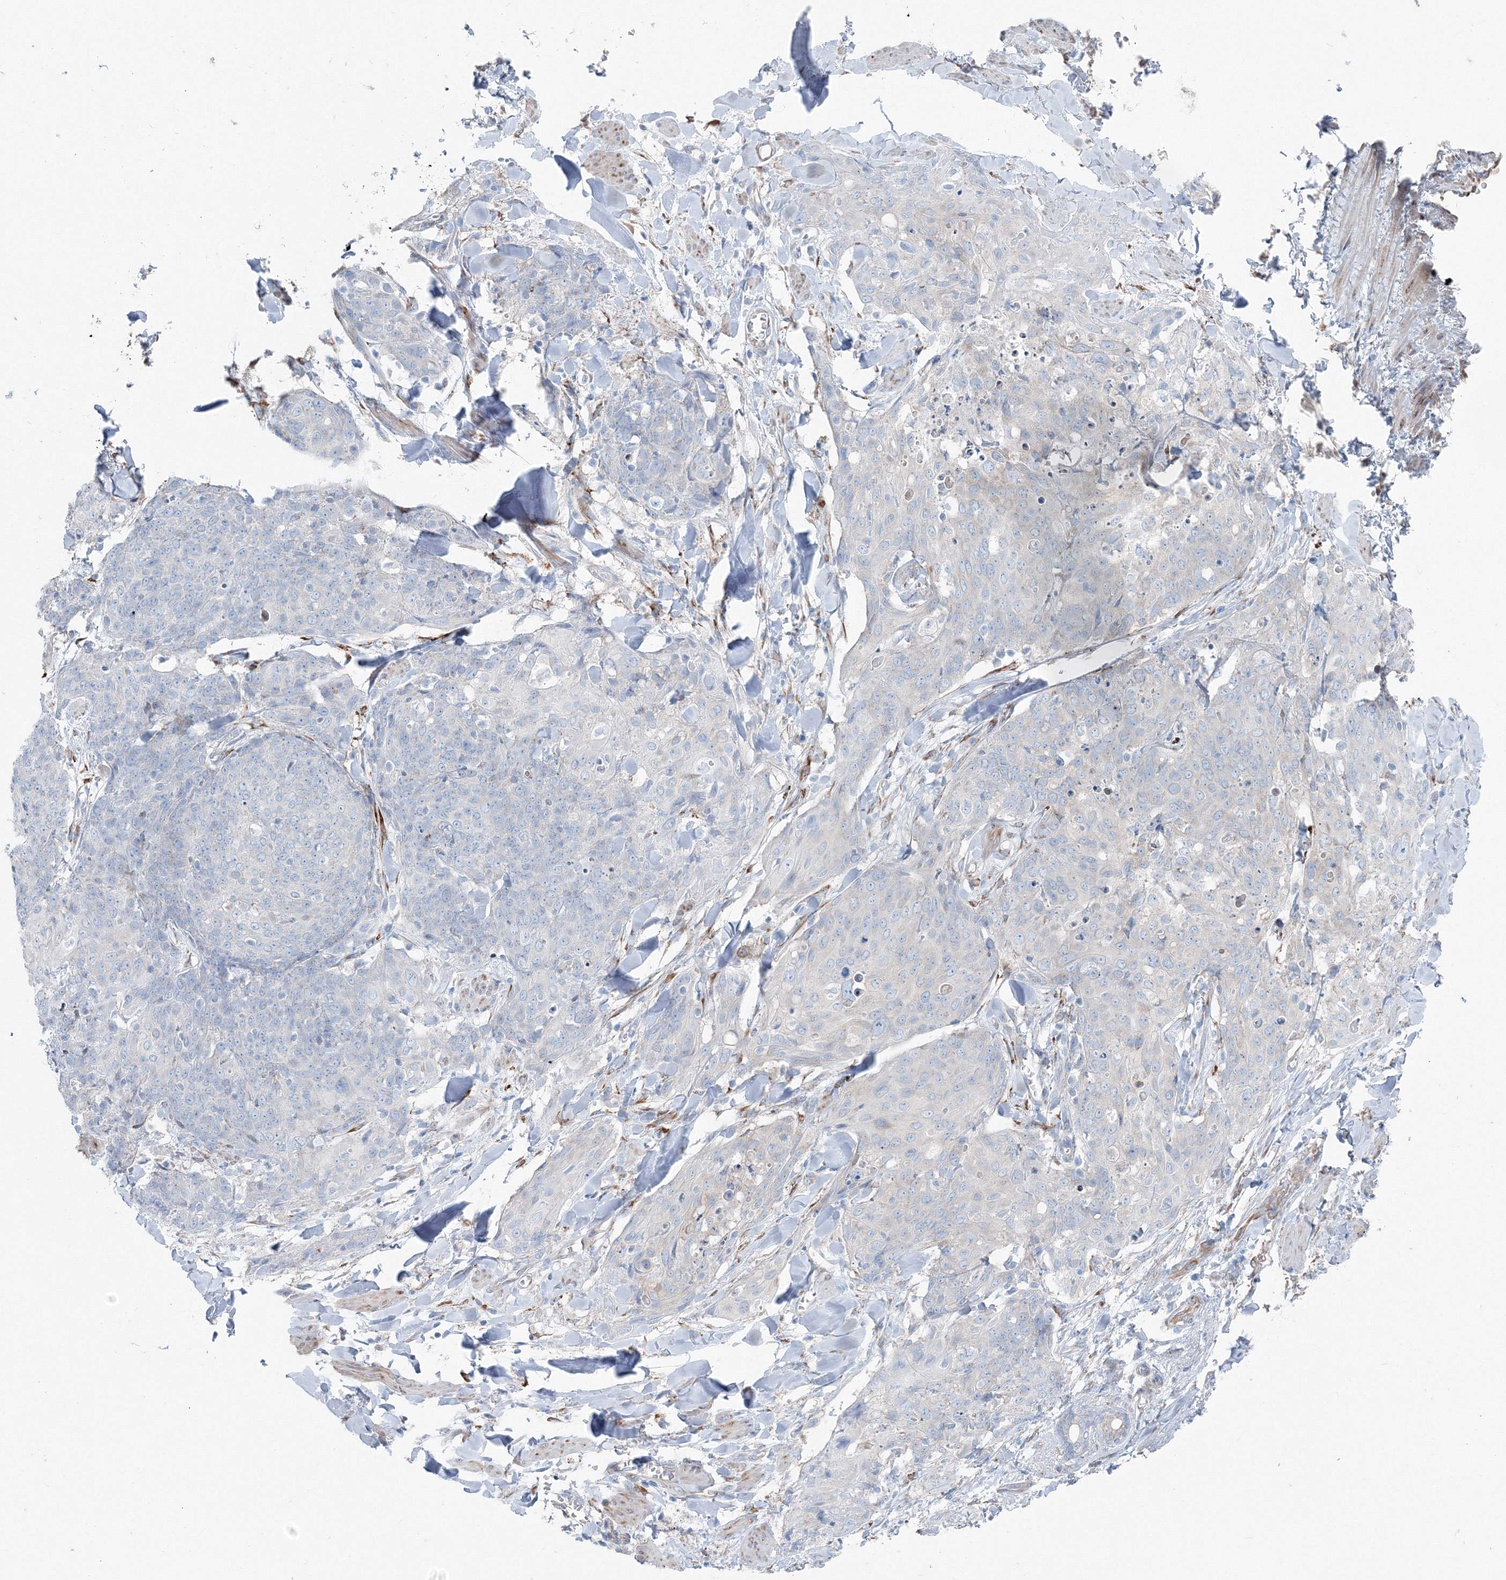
{"staining": {"intensity": "negative", "quantity": "none", "location": "none"}, "tissue": "skin cancer", "cell_type": "Tumor cells", "image_type": "cancer", "snomed": [{"axis": "morphology", "description": "Squamous cell carcinoma, NOS"}, {"axis": "topography", "description": "Skin"}, {"axis": "topography", "description": "Vulva"}], "caption": "Tumor cells show no significant positivity in skin cancer (squamous cell carcinoma).", "gene": "RCN1", "patient": {"sex": "female", "age": 85}}